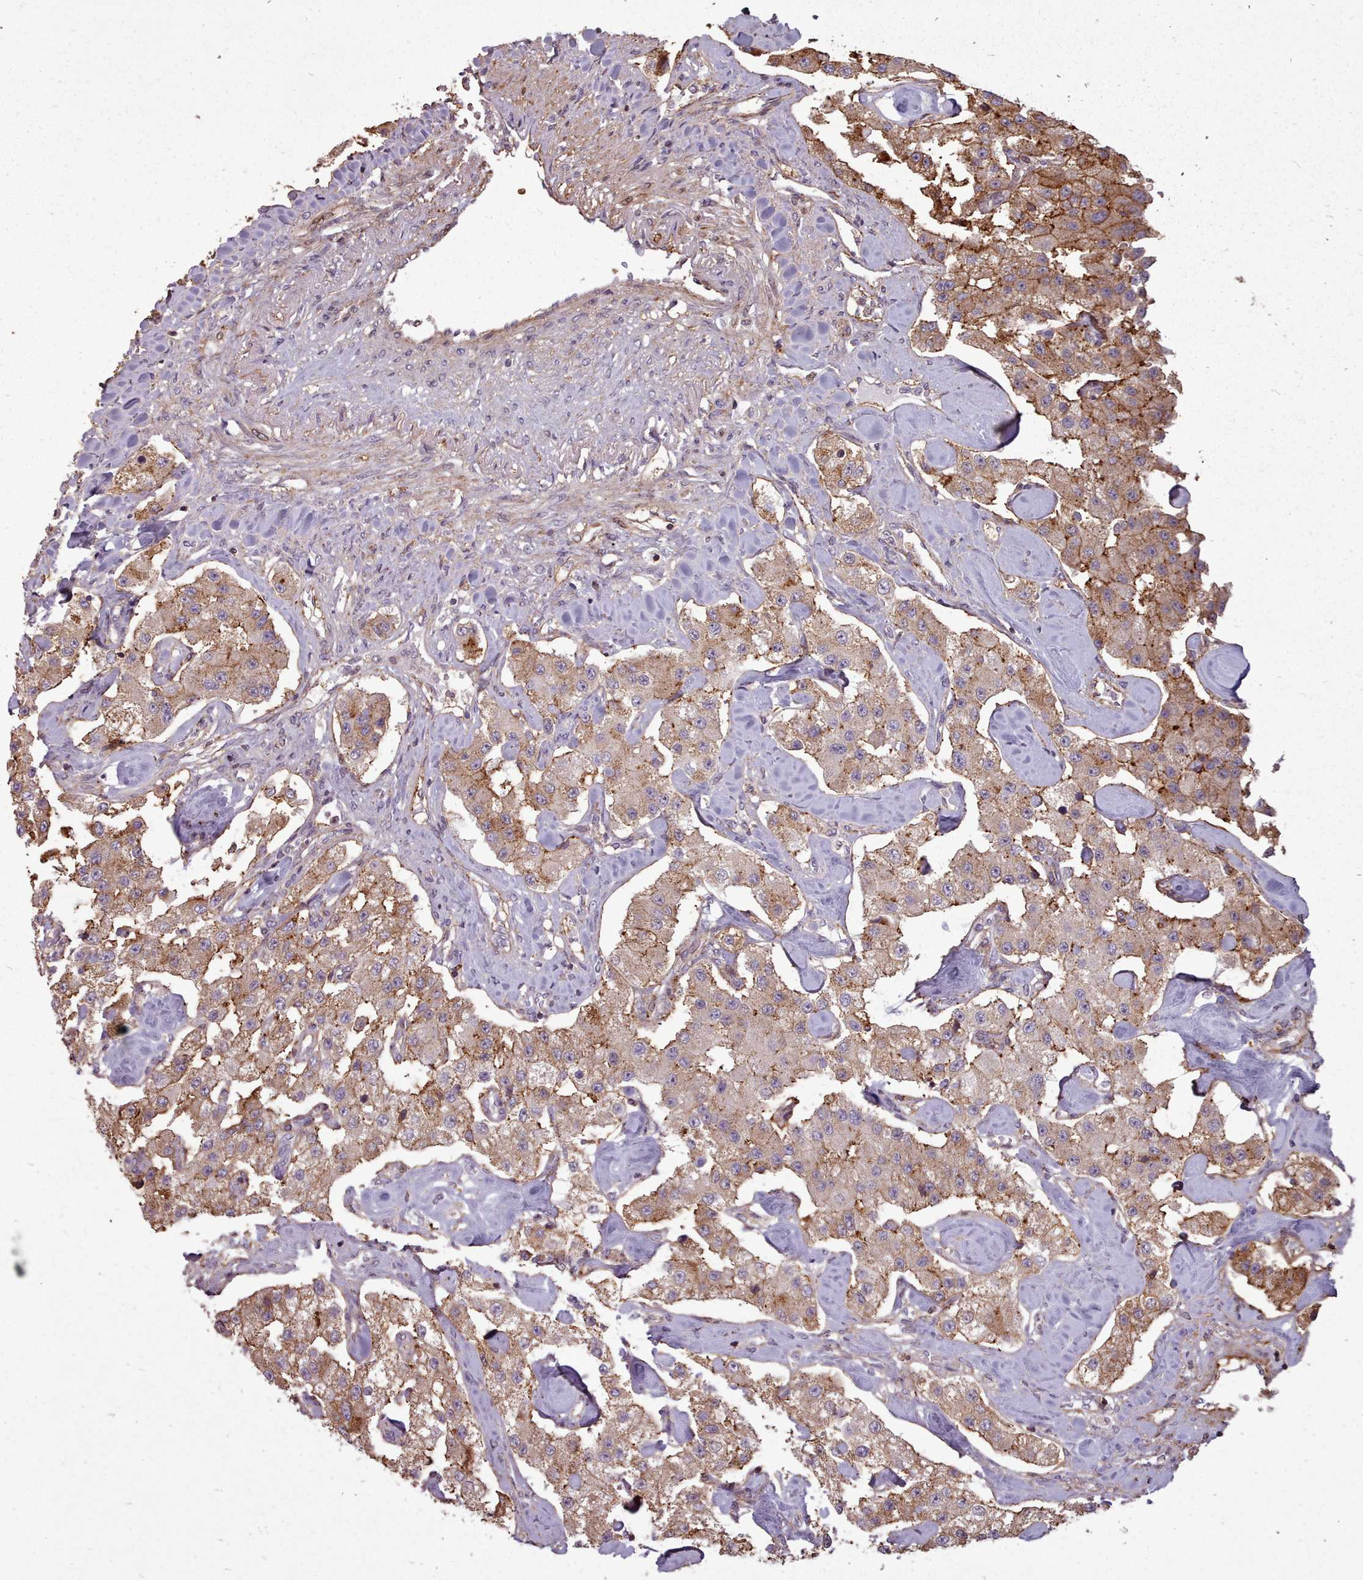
{"staining": {"intensity": "moderate", "quantity": ">75%", "location": "cytoplasmic/membranous"}, "tissue": "carcinoid", "cell_type": "Tumor cells", "image_type": "cancer", "snomed": [{"axis": "morphology", "description": "Carcinoid, malignant, NOS"}, {"axis": "topography", "description": "Pancreas"}], "caption": "Carcinoid stained for a protein (brown) exhibits moderate cytoplasmic/membranous positive expression in approximately >75% of tumor cells.", "gene": "ZMYM4", "patient": {"sex": "male", "age": 41}}